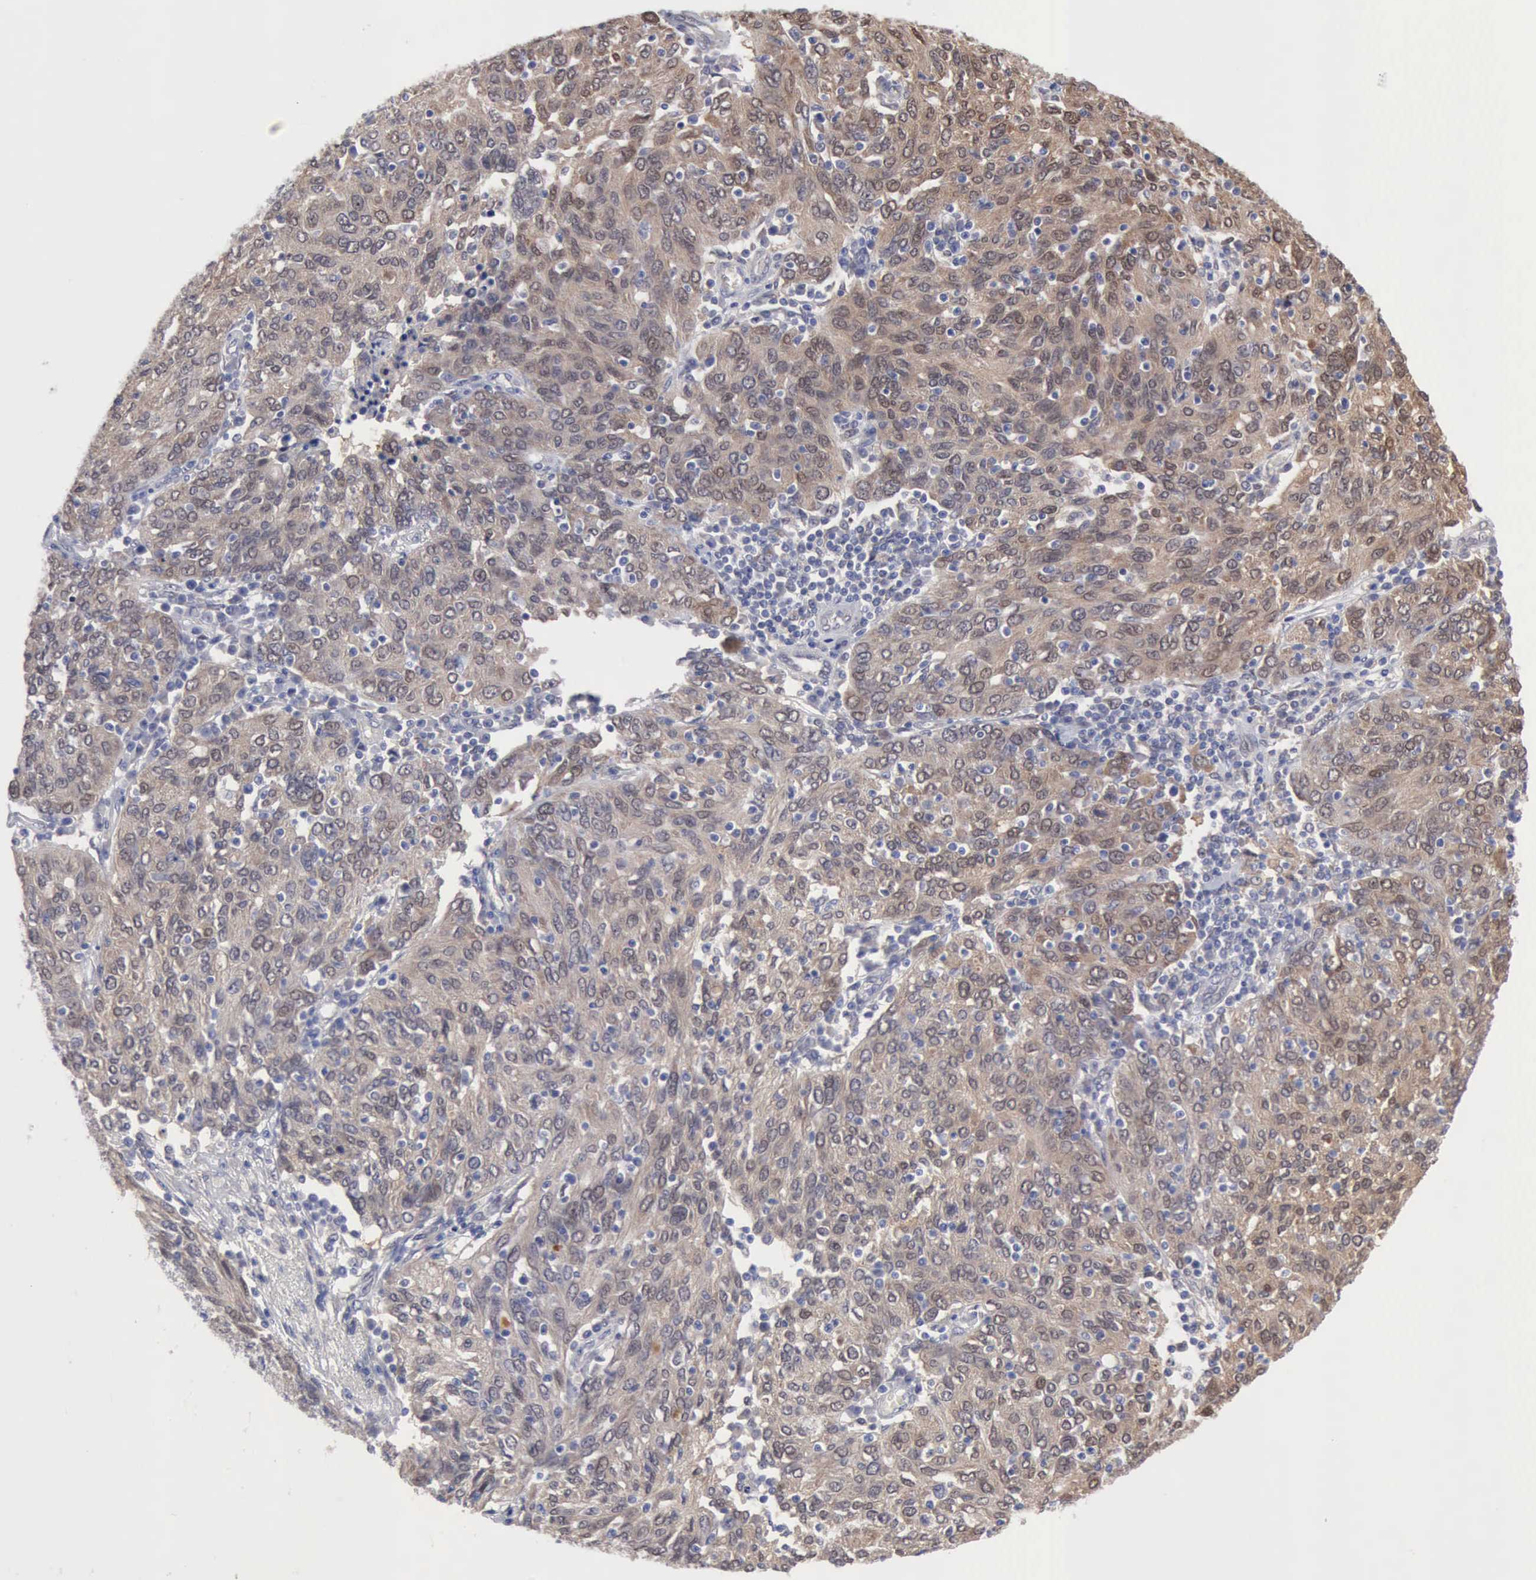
{"staining": {"intensity": "weak", "quantity": ">75%", "location": "cytoplasmic/membranous,nuclear"}, "tissue": "ovarian cancer", "cell_type": "Tumor cells", "image_type": "cancer", "snomed": [{"axis": "morphology", "description": "Carcinoma, endometroid"}, {"axis": "topography", "description": "Ovary"}], "caption": "An immunohistochemistry (IHC) photomicrograph of neoplastic tissue is shown. Protein staining in brown highlights weak cytoplasmic/membranous and nuclear positivity in ovarian endometroid carcinoma within tumor cells. (IHC, brightfield microscopy, high magnification).", "gene": "PTGR2", "patient": {"sex": "female", "age": 50}}